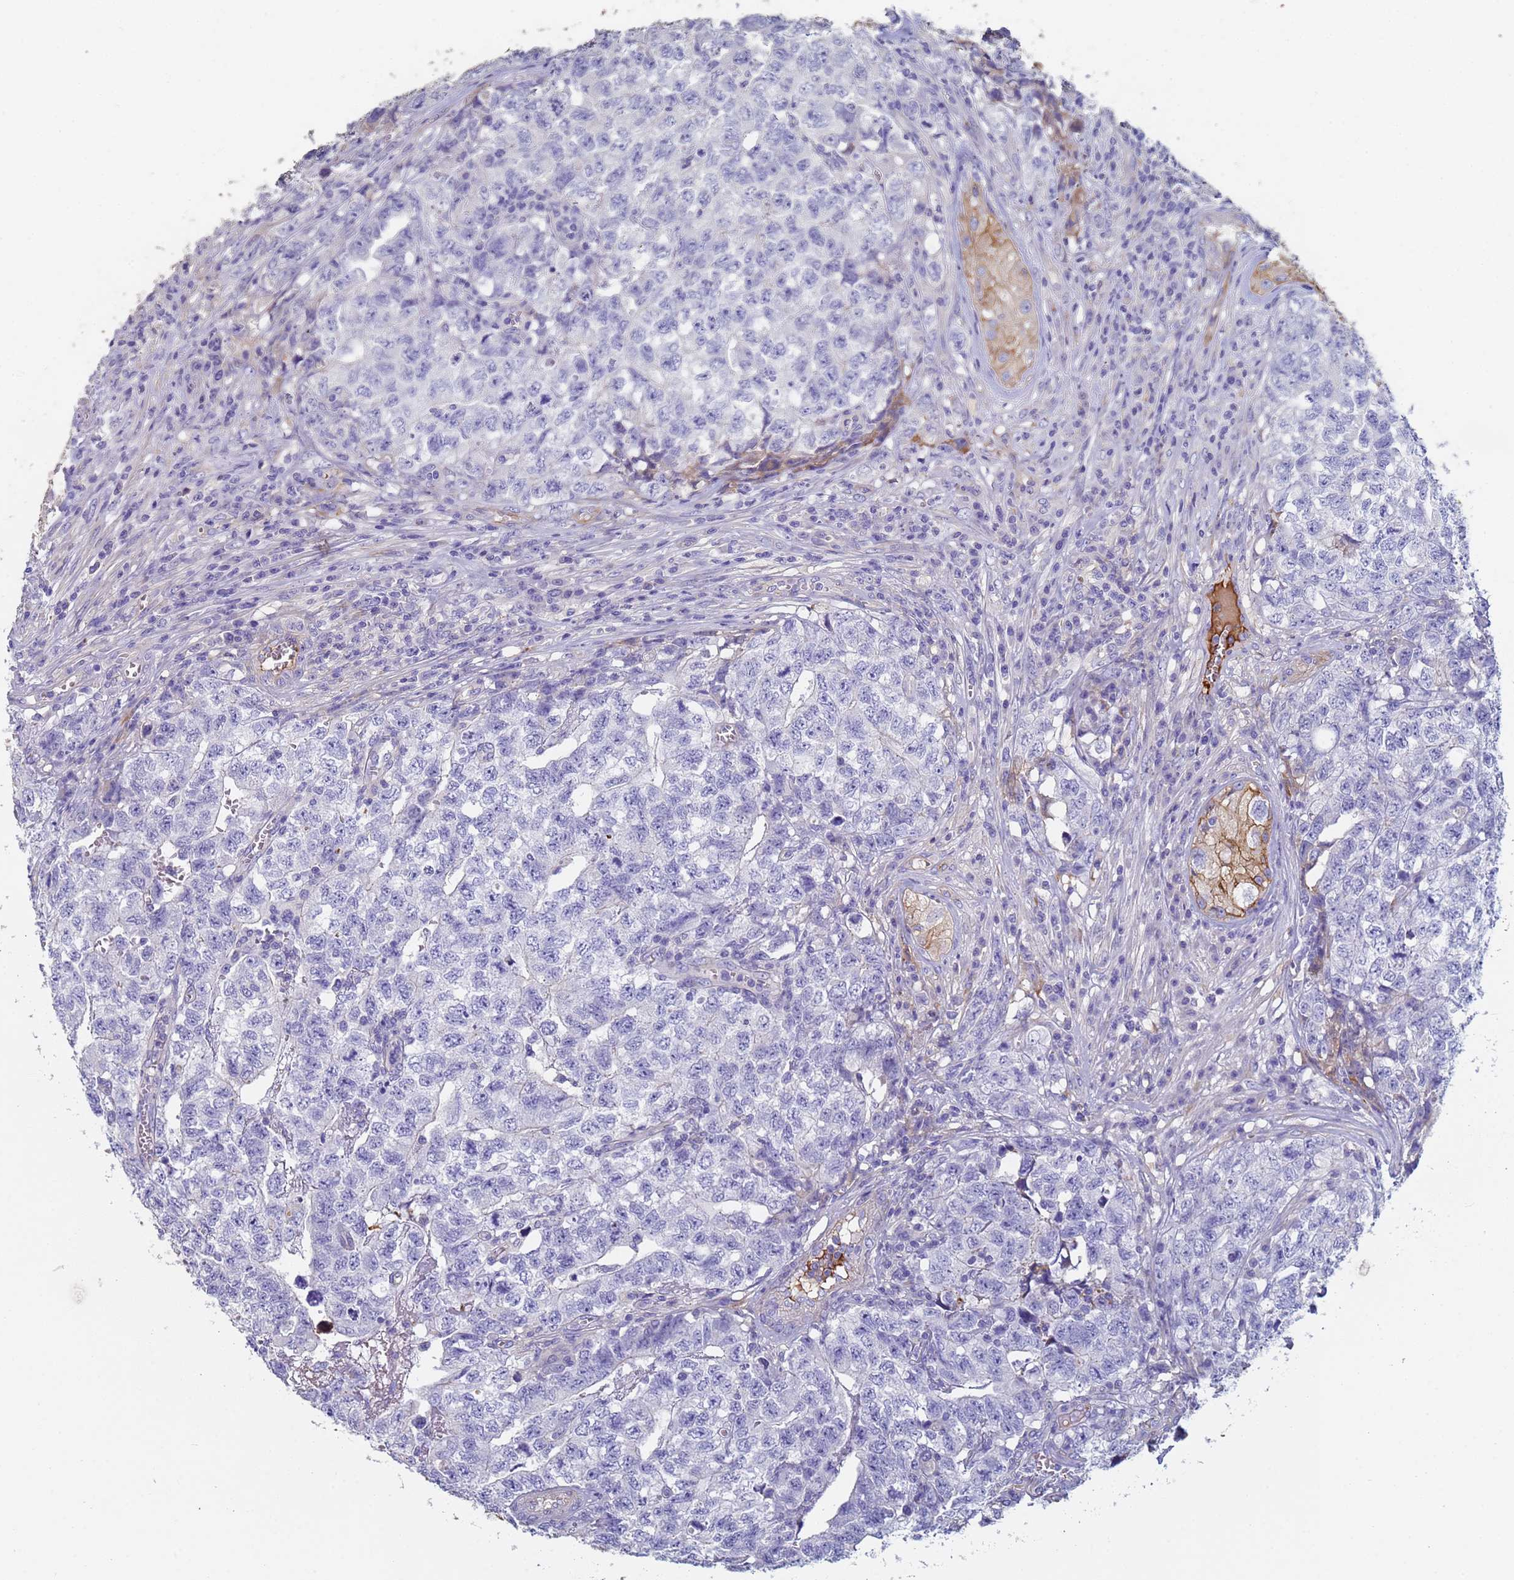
{"staining": {"intensity": "negative", "quantity": "none", "location": "none"}, "tissue": "testis cancer", "cell_type": "Tumor cells", "image_type": "cancer", "snomed": [{"axis": "morphology", "description": "Carcinoma, Embryonal, NOS"}, {"axis": "topography", "description": "Testis"}], "caption": "DAB (3,3'-diaminobenzidine) immunohistochemical staining of human testis embryonal carcinoma reveals no significant positivity in tumor cells.", "gene": "ABCA8", "patient": {"sex": "male", "age": 31}}